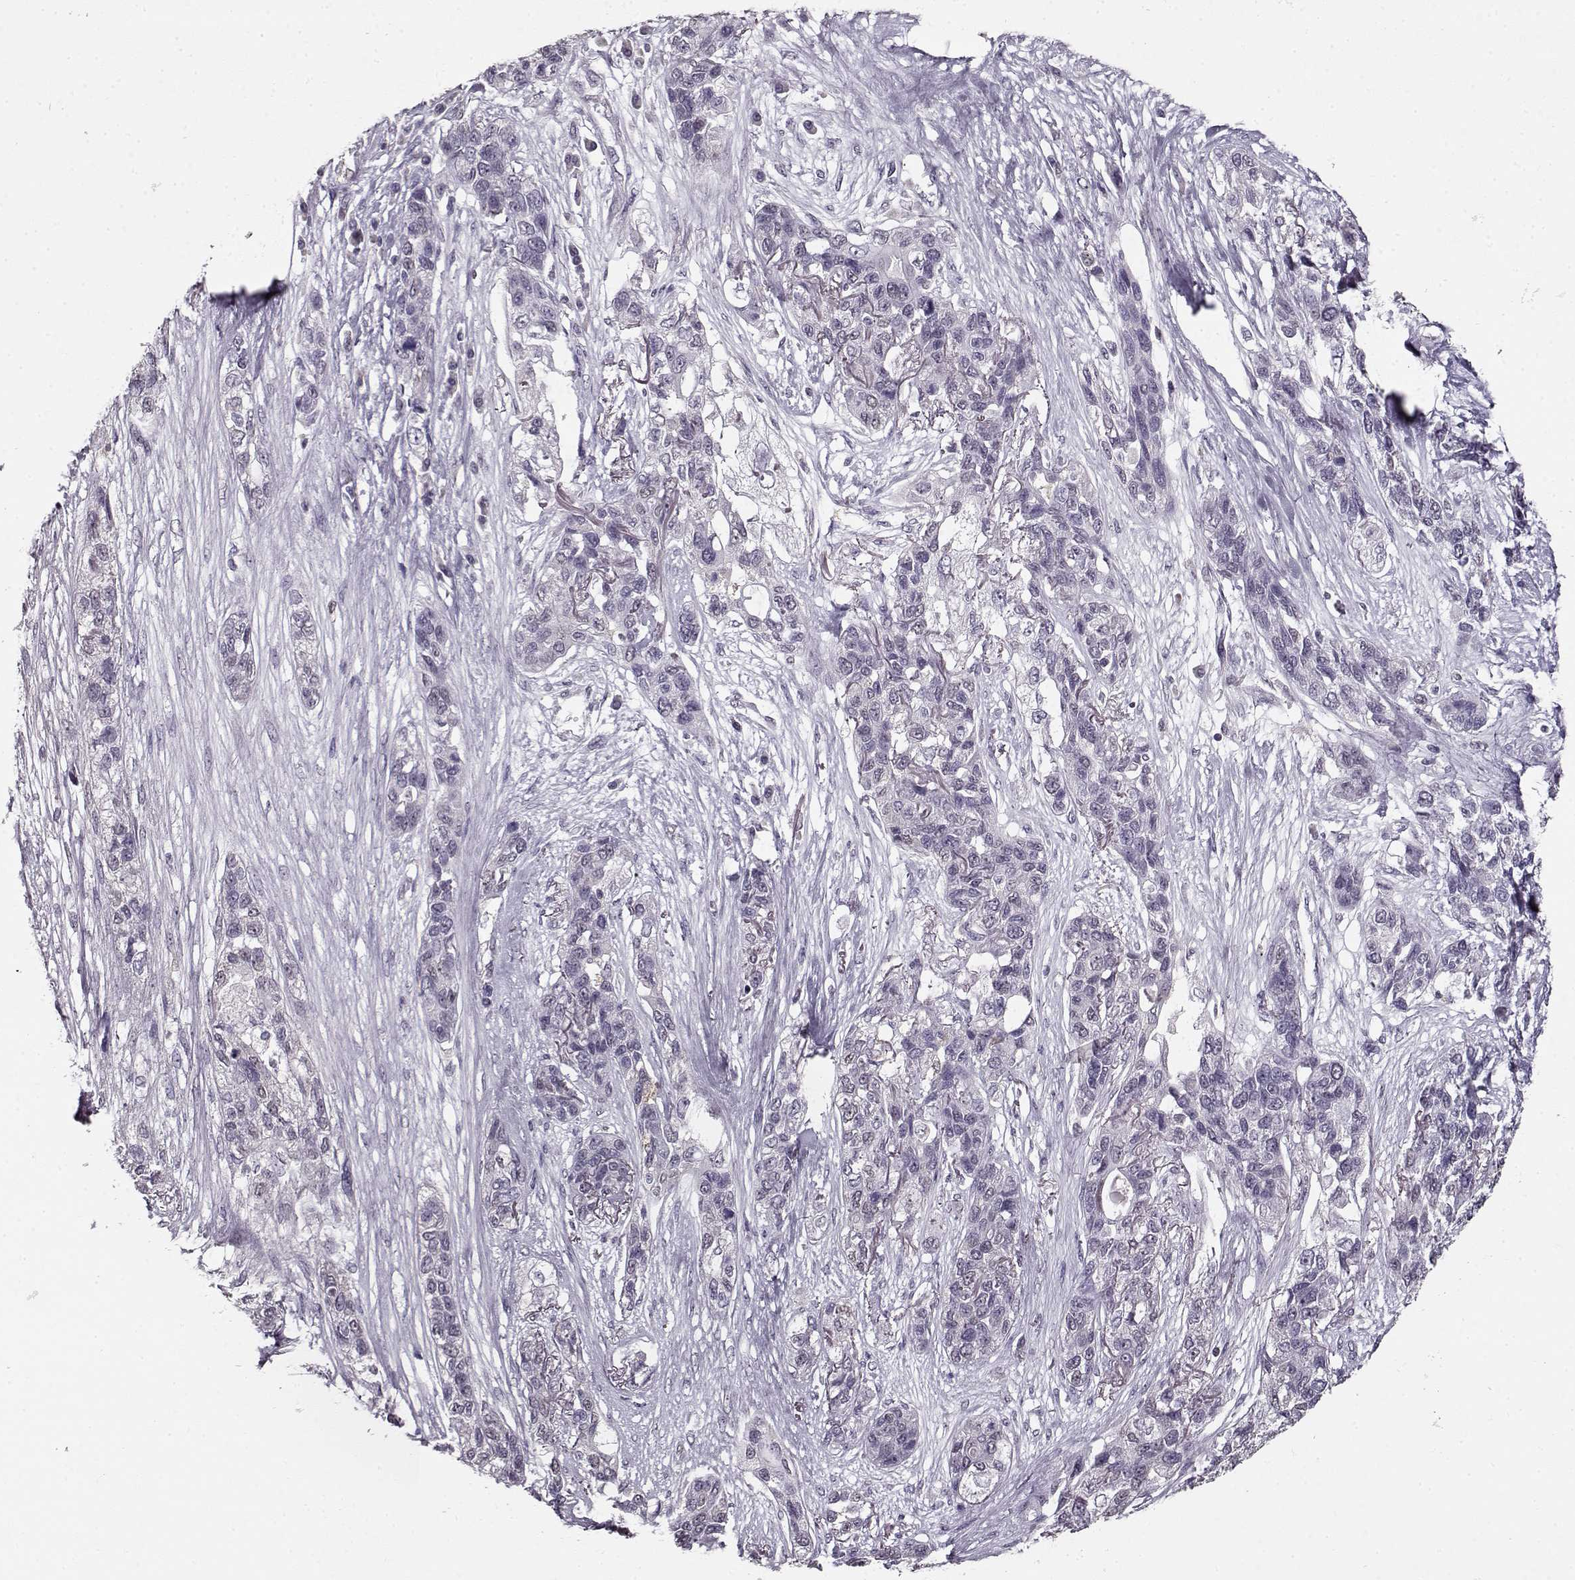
{"staining": {"intensity": "negative", "quantity": "none", "location": "none"}, "tissue": "lung cancer", "cell_type": "Tumor cells", "image_type": "cancer", "snomed": [{"axis": "morphology", "description": "Squamous cell carcinoma, NOS"}, {"axis": "topography", "description": "Lung"}], "caption": "DAB immunohistochemical staining of human squamous cell carcinoma (lung) exhibits no significant expression in tumor cells.", "gene": "RP1L1", "patient": {"sex": "female", "age": 70}}